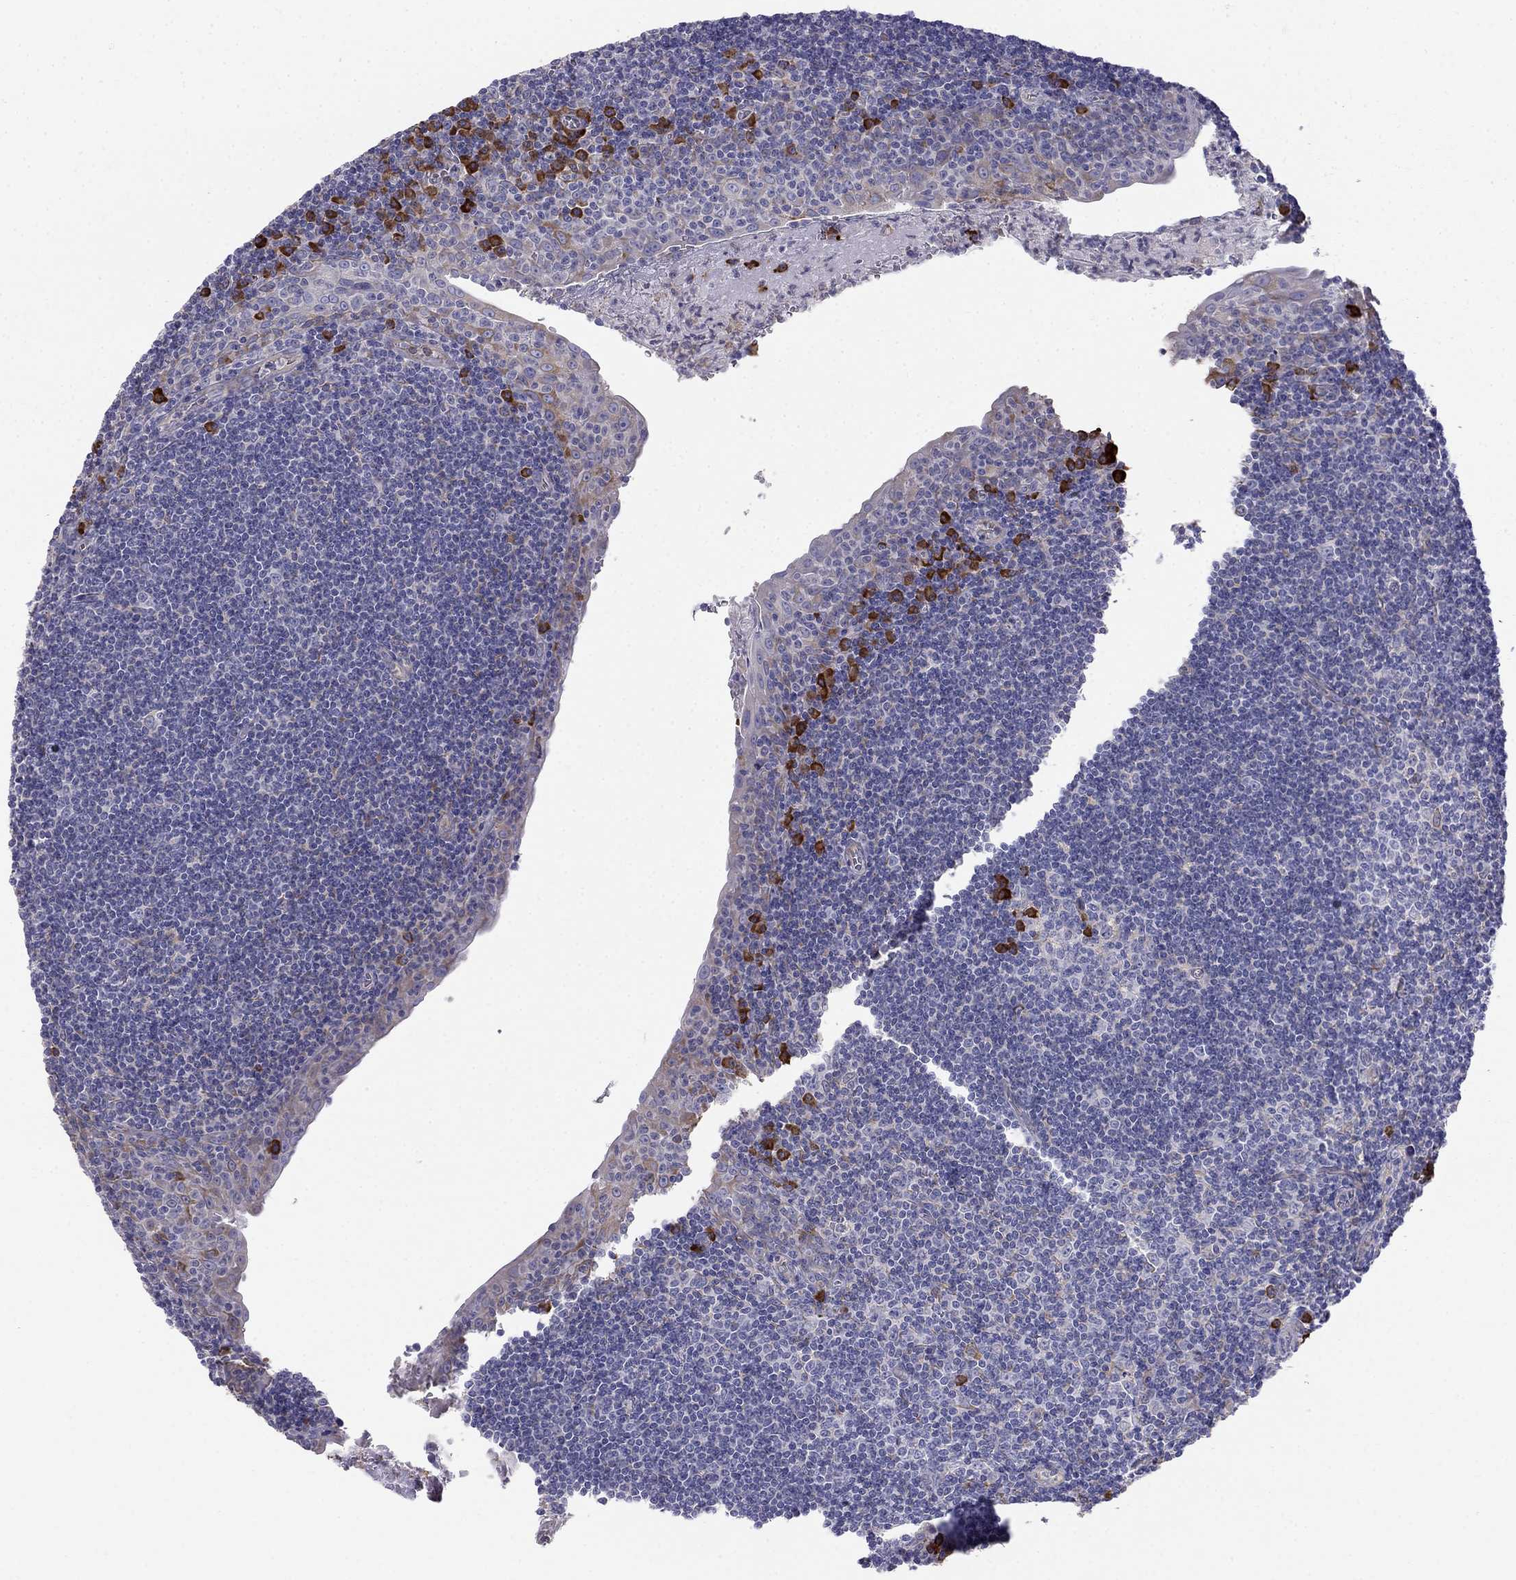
{"staining": {"intensity": "strong", "quantity": "<25%", "location": "cytoplasmic/membranous"}, "tissue": "tonsil", "cell_type": "Germinal center cells", "image_type": "normal", "snomed": [{"axis": "morphology", "description": "Normal tissue, NOS"}, {"axis": "morphology", "description": "Inflammation, NOS"}, {"axis": "topography", "description": "Tonsil"}], "caption": "IHC photomicrograph of benign tonsil: tonsil stained using IHC shows medium levels of strong protein expression localized specifically in the cytoplasmic/membranous of germinal center cells, appearing as a cytoplasmic/membranous brown color.", "gene": "LONRF2", "patient": {"sex": "female", "age": 31}}